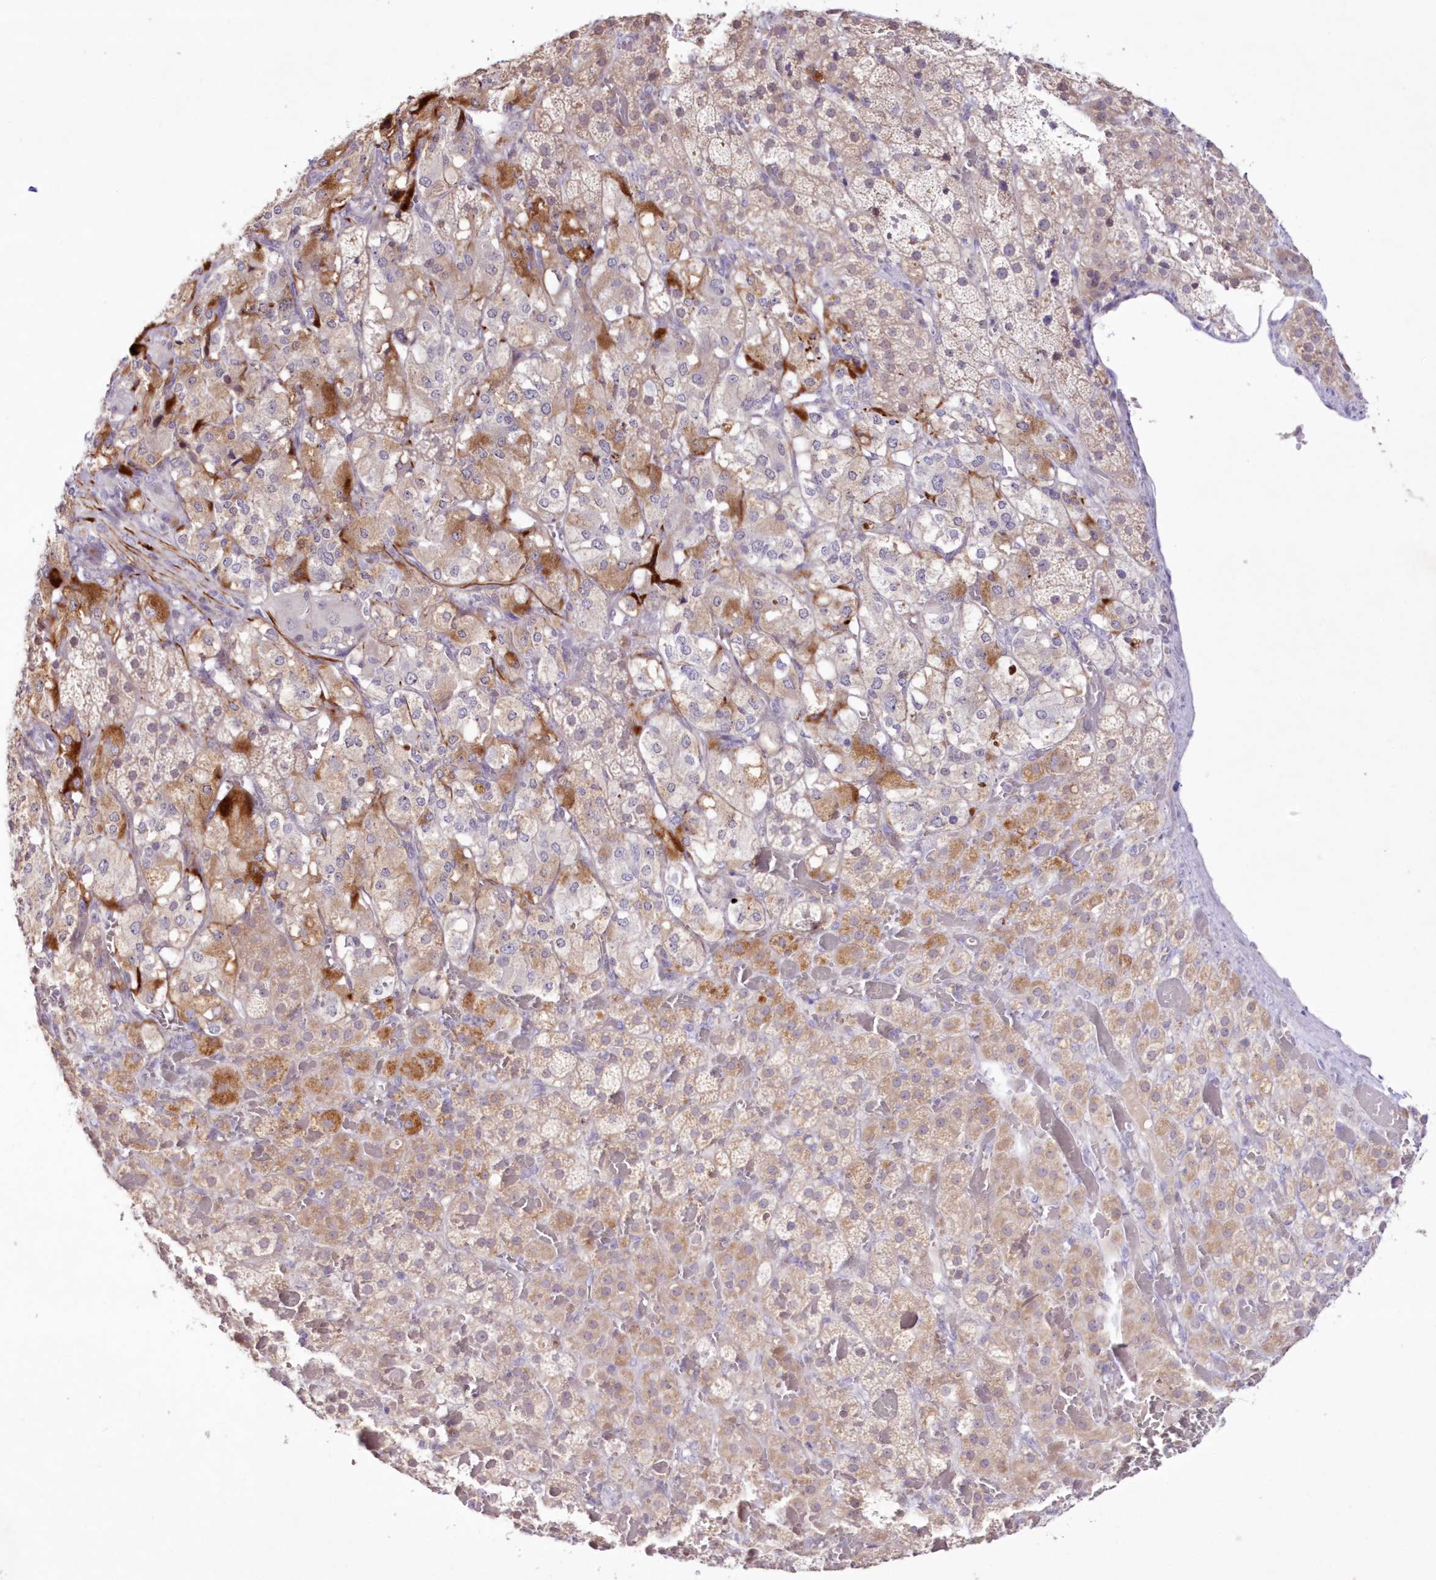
{"staining": {"intensity": "moderate", "quantity": "25%-75%", "location": "cytoplasmic/membranous"}, "tissue": "adrenal gland", "cell_type": "Glandular cells", "image_type": "normal", "snomed": [{"axis": "morphology", "description": "Normal tissue, NOS"}, {"axis": "topography", "description": "Adrenal gland"}], "caption": "This micrograph exhibits immunohistochemistry staining of normal adrenal gland, with medium moderate cytoplasmic/membranous expression in about 25%-75% of glandular cells.", "gene": "NEU4", "patient": {"sex": "female", "age": 59}}